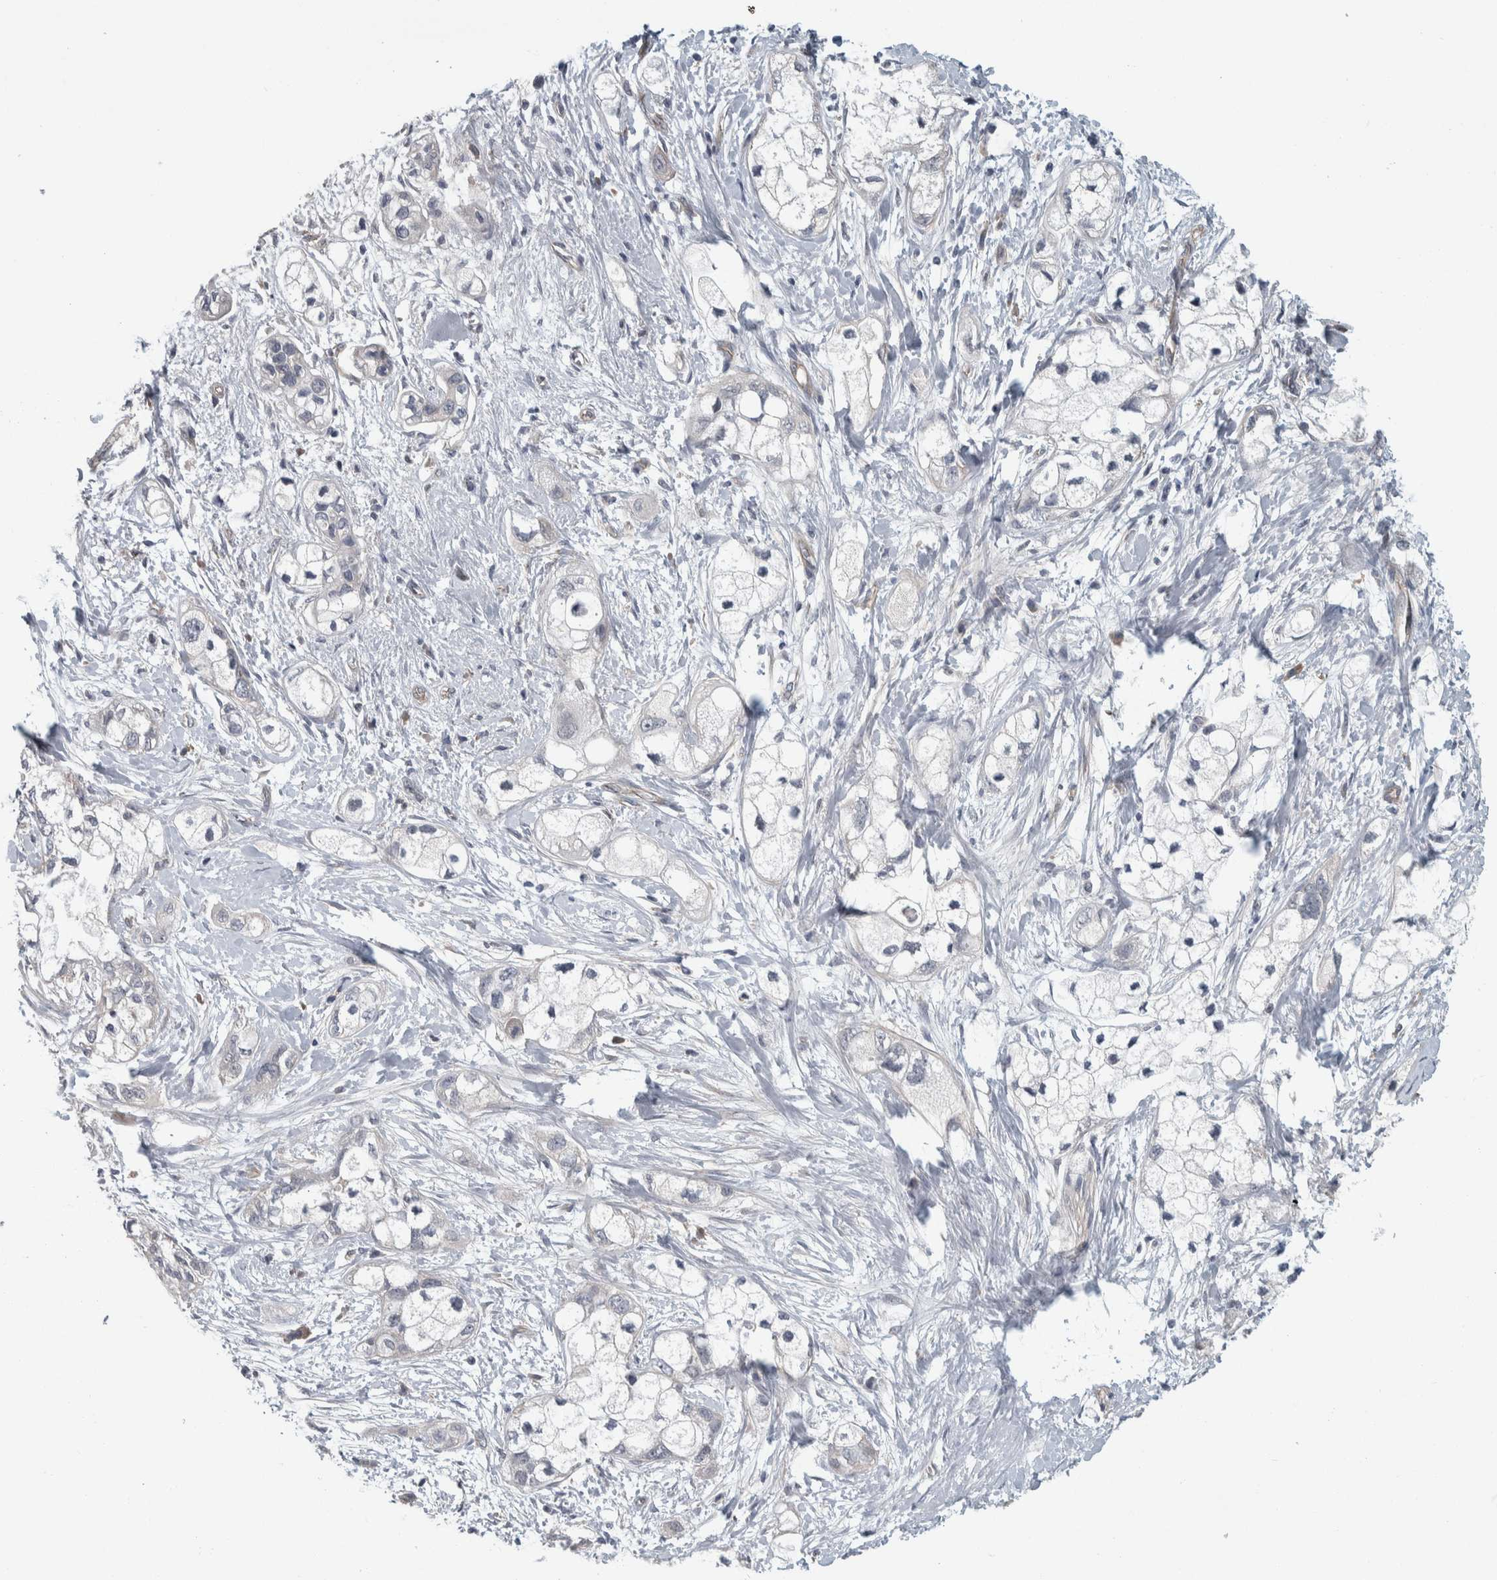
{"staining": {"intensity": "weak", "quantity": "<25%", "location": "cytoplasmic/membranous"}, "tissue": "pancreatic cancer", "cell_type": "Tumor cells", "image_type": "cancer", "snomed": [{"axis": "morphology", "description": "Adenocarcinoma, NOS"}, {"axis": "topography", "description": "Pancreas"}], "caption": "Tumor cells show no significant protein staining in pancreatic adenocarcinoma.", "gene": "KCNJ3", "patient": {"sex": "male", "age": 74}}